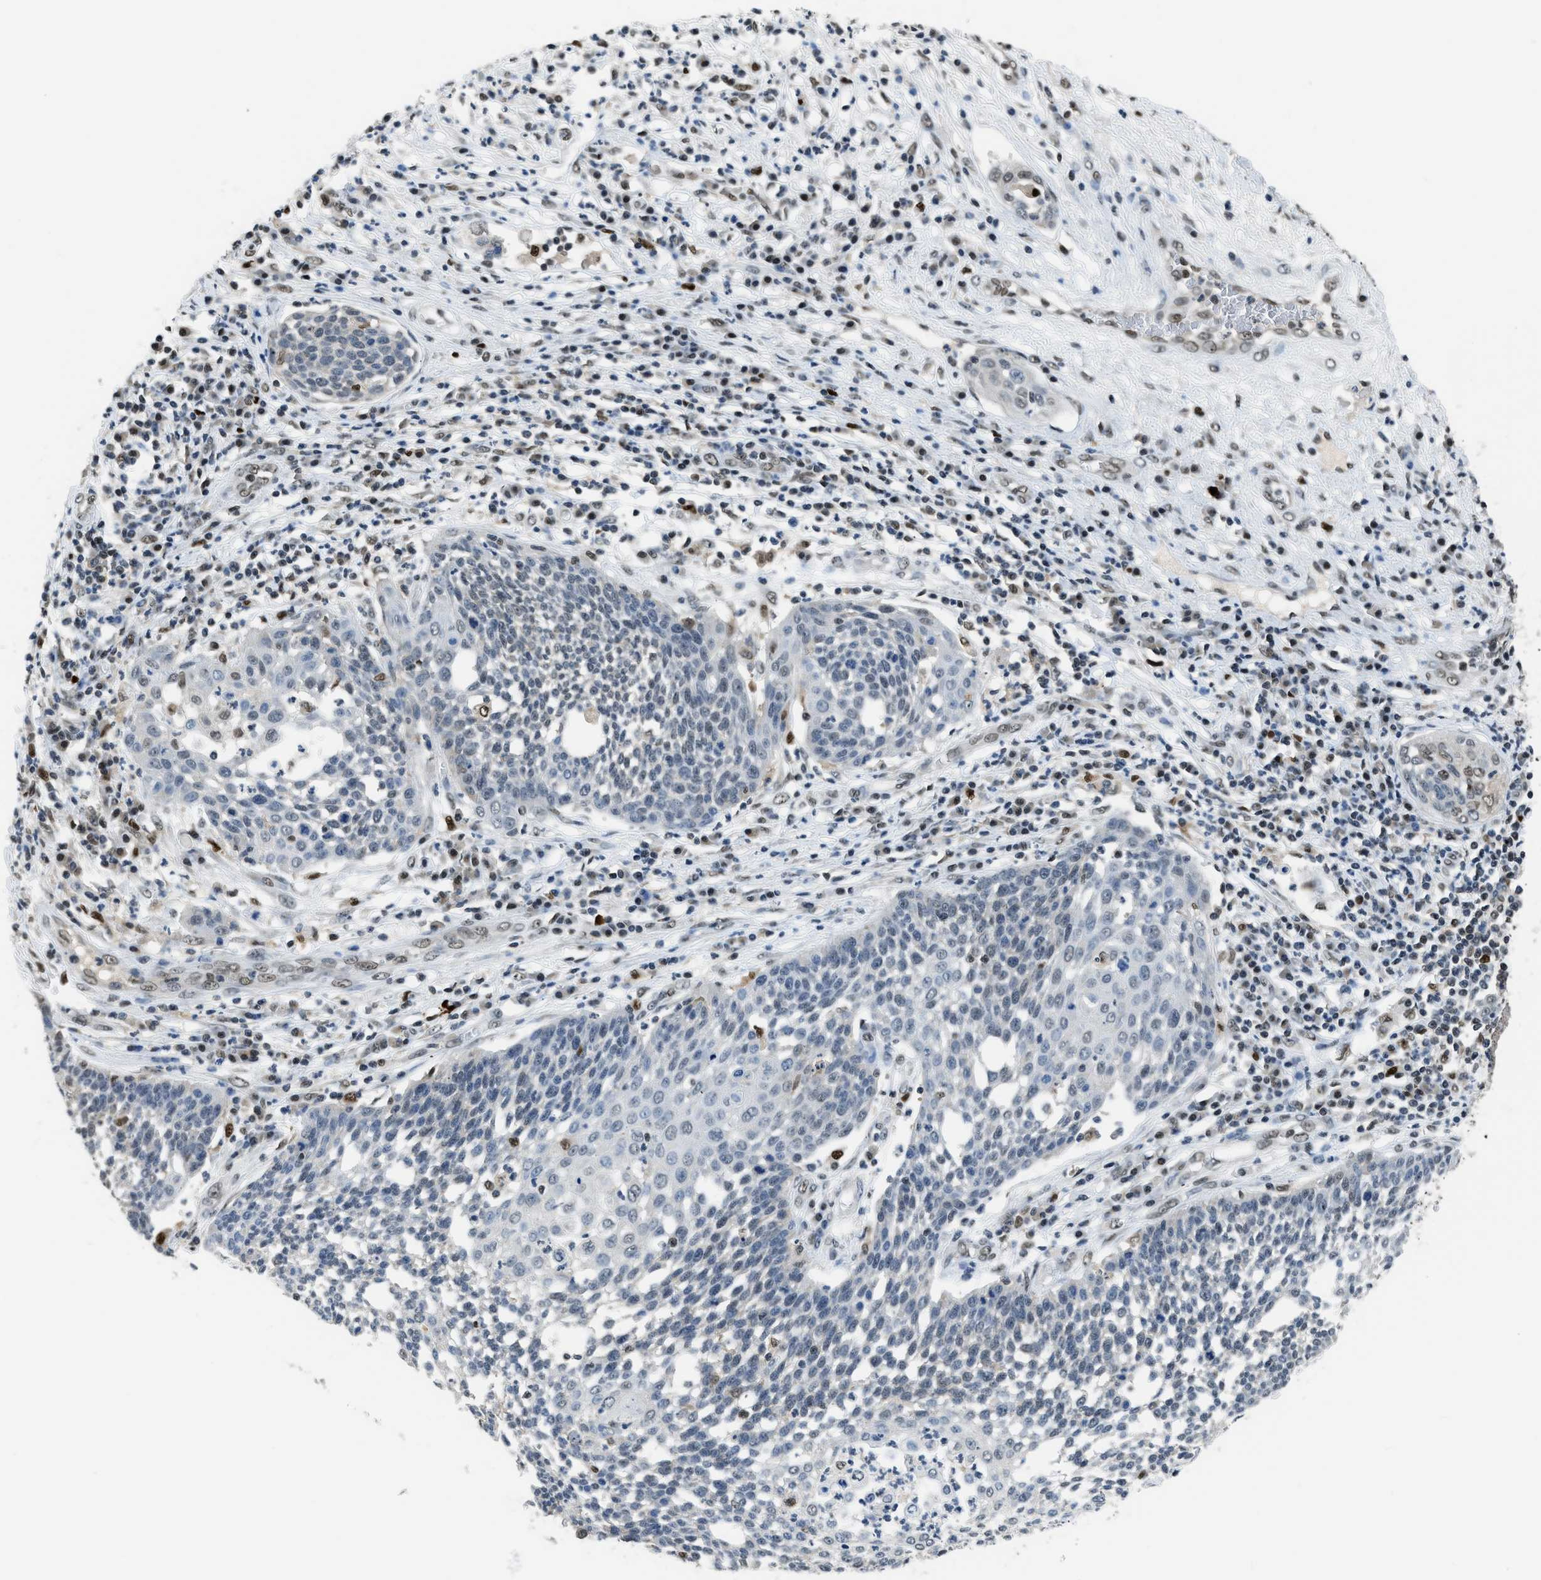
{"staining": {"intensity": "negative", "quantity": "none", "location": "none"}, "tissue": "cervical cancer", "cell_type": "Tumor cells", "image_type": "cancer", "snomed": [{"axis": "morphology", "description": "Squamous cell carcinoma, NOS"}, {"axis": "topography", "description": "Cervix"}], "caption": "A histopathology image of cervical squamous cell carcinoma stained for a protein exhibits no brown staining in tumor cells.", "gene": "ALX1", "patient": {"sex": "female", "age": 34}}